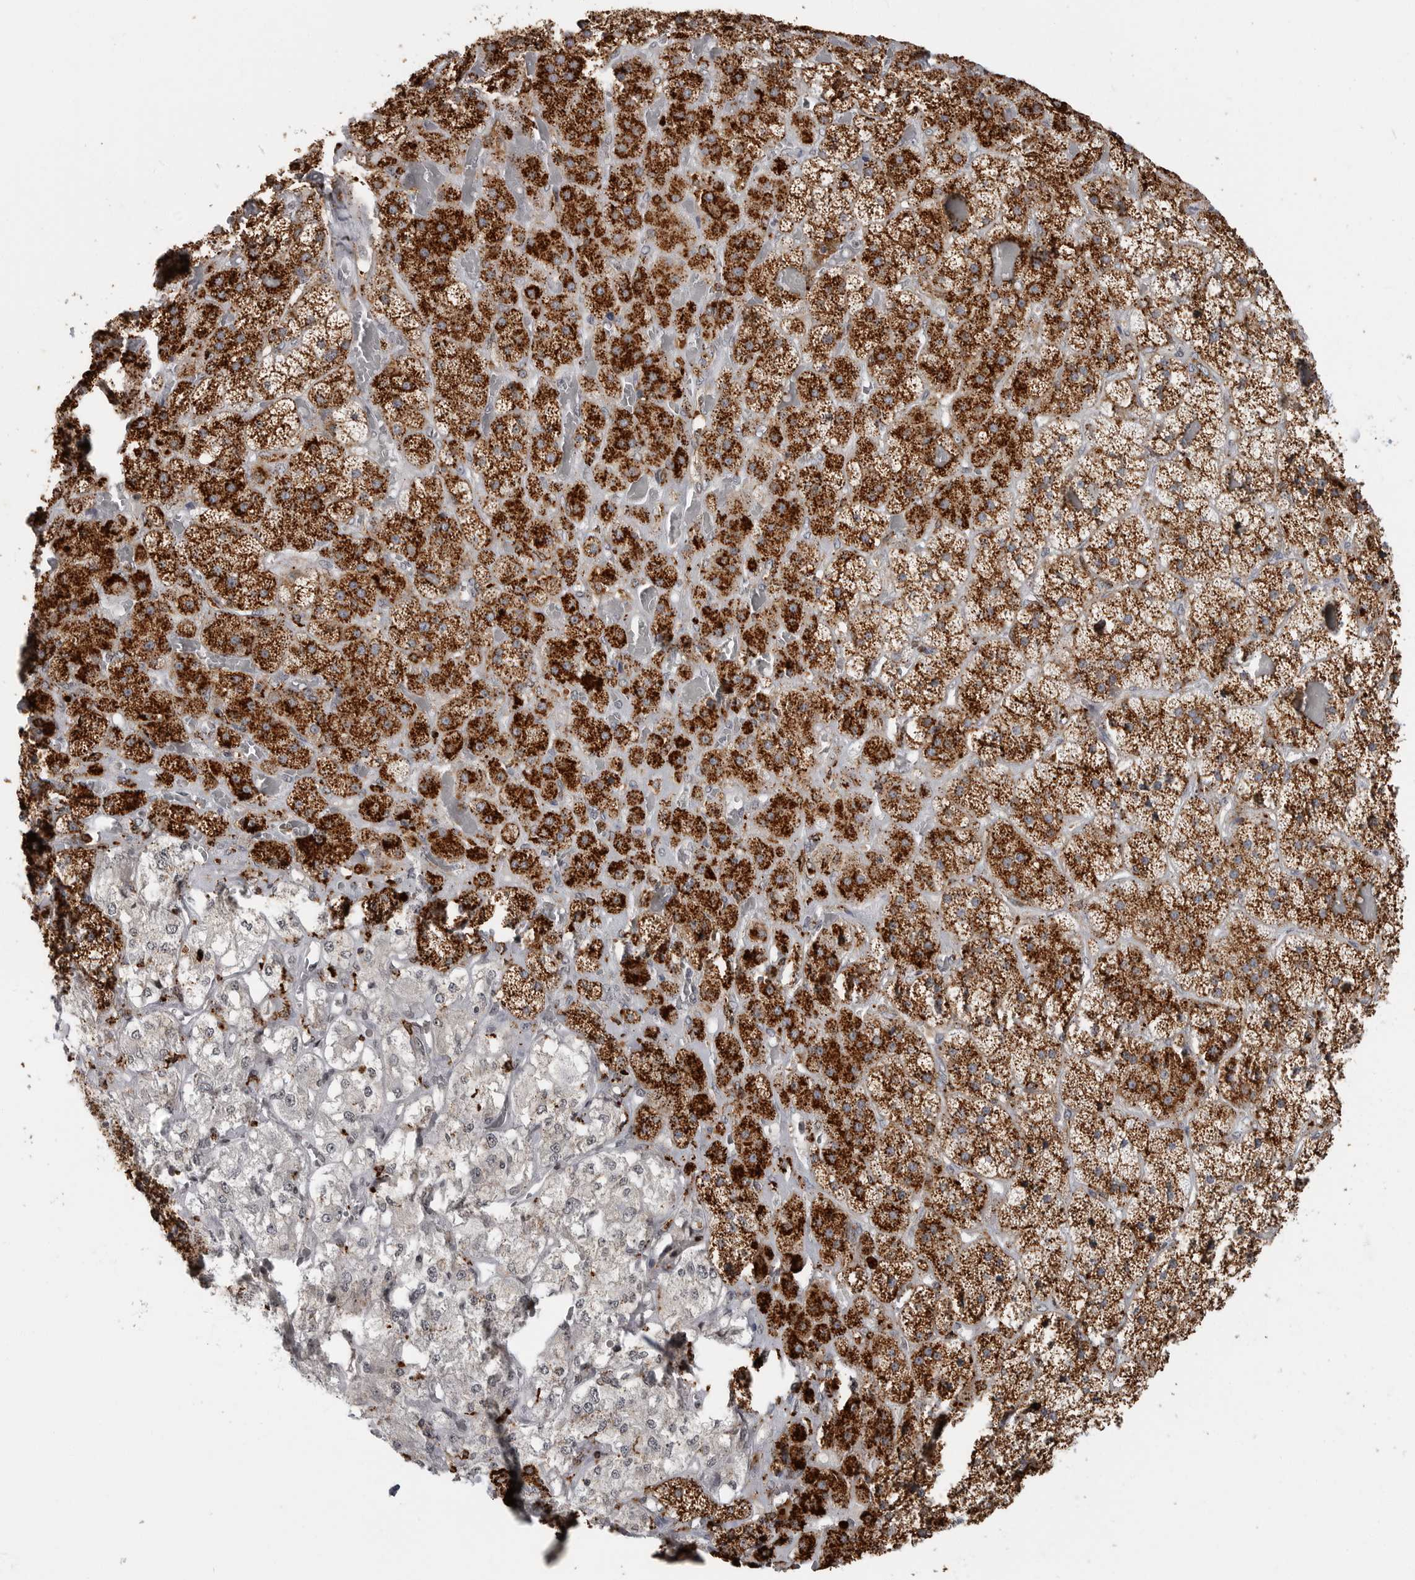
{"staining": {"intensity": "strong", "quantity": ">75%", "location": "cytoplasmic/membranous"}, "tissue": "adrenal gland", "cell_type": "Glandular cells", "image_type": "normal", "snomed": [{"axis": "morphology", "description": "Normal tissue, NOS"}, {"axis": "topography", "description": "Adrenal gland"}], "caption": "Brown immunohistochemical staining in normal human adrenal gland displays strong cytoplasmic/membranous staining in about >75% of glandular cells. (DAB IHC, brown staining for protein, blue staining for nuclei).", "gene": "IFI30", "patient": {"sex": "male", "age": 57}}